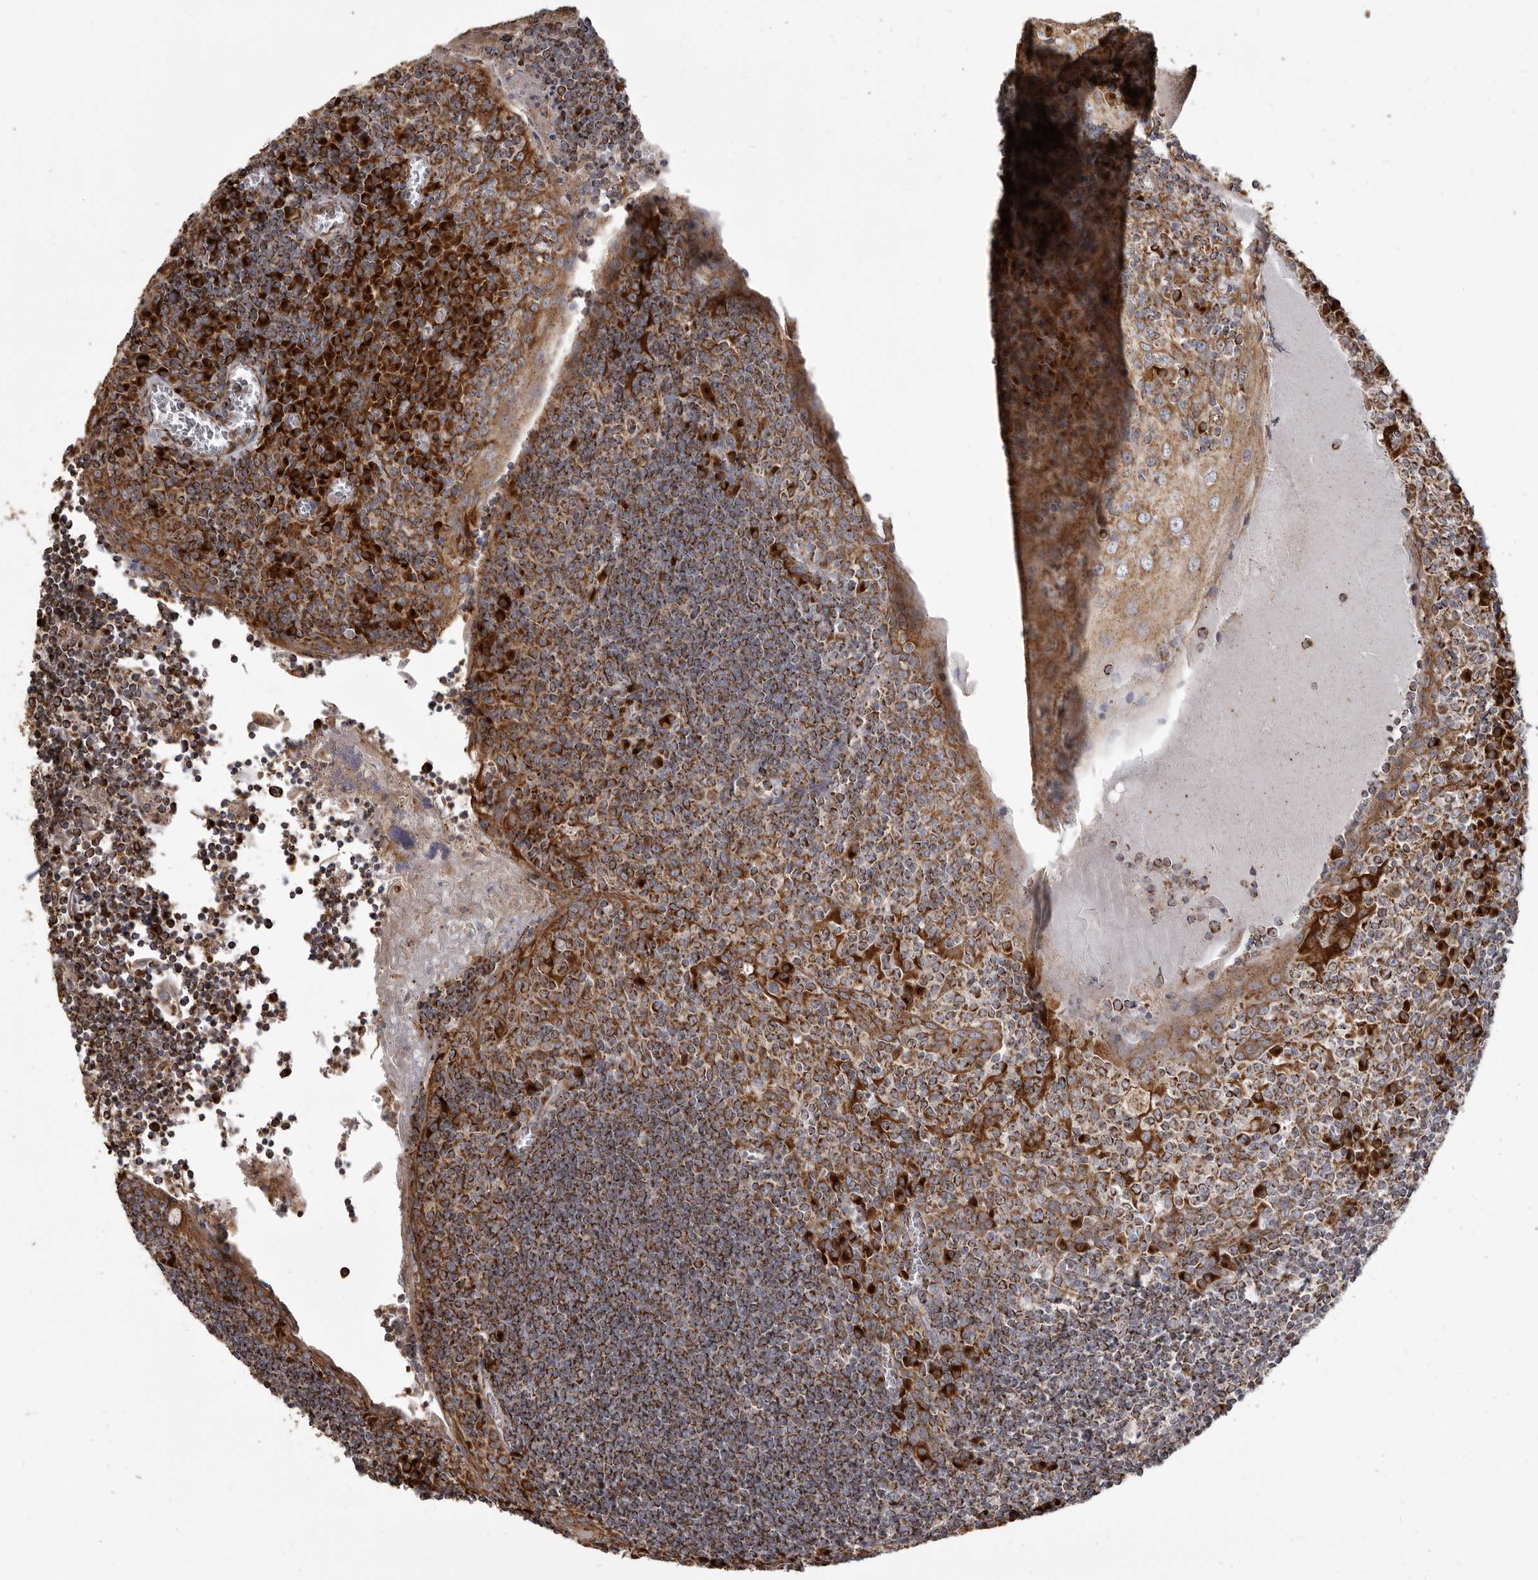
{"staining": {"intensity": "strong", "quantity": ">75%", "location": "cytoplasmic/membranous"}, "tissue": "tonsil", "cell_type": "Germinal center cells", "image_type": "normal", "snomed": [{"axis": "morphology", "description": "Normal tissue, NOS"}, {"axis": "topography", "description": "Tonsil"}], "caption": "High-magnification brightfield microscopy of unremarkable tonsil stained with DAB (3,3'-diaminobenzidine) (brown) and counterstained with hematoxylin (blue). germinal center cells exhibit strong cytoplasmic/membranous expression is seen in about>75% of cells. Using DAB (3,3'-diaminobenzidine) (brown) and hematoxylin (blue) stains, captured at high magnification using brightfield microscopy.", "gene": "CDK5RAP3", "patient": {"sex": "male", "age": 27}}